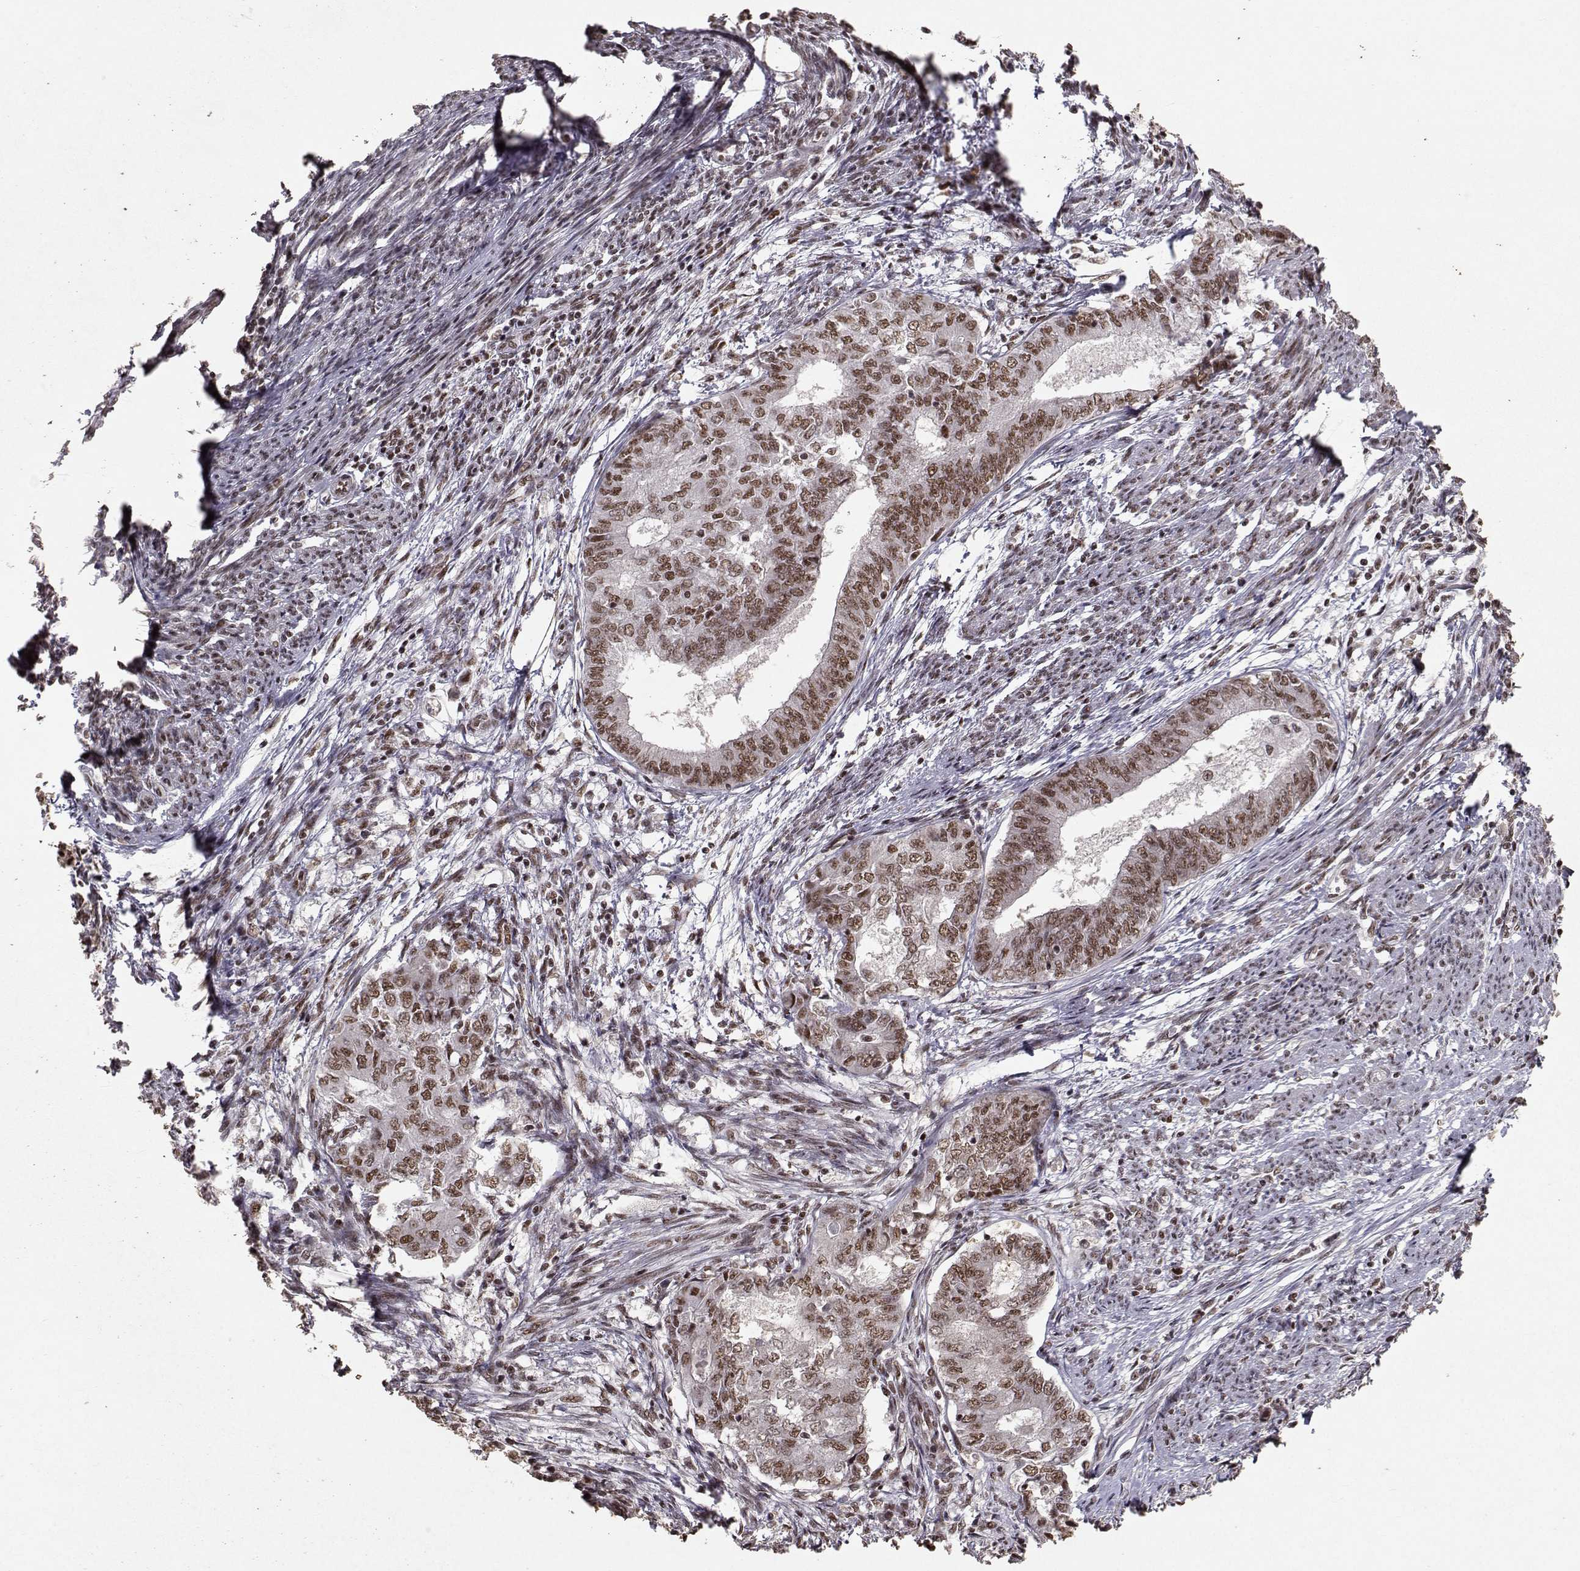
{"staining": {"intensity": "strong", "quantity": ">75%", "location": "nuclear"}, "tissue": "endometrial cancer", "cell_type": "Tumor cells", "image_type": "cancer", "snomed": [{"axis": "morphology", "description": "Adenocarcinoma, NOS"}, {"axis": "topography", "description": "Endometrium"}], "caption": "Human endometrial adenocarcinoma stained with a brown dye exhibits strong nuclear positive positivity in approximately >75% of tumor cells.", "gene": "SF1", "patient": {"sex": "female", "age": 62}}